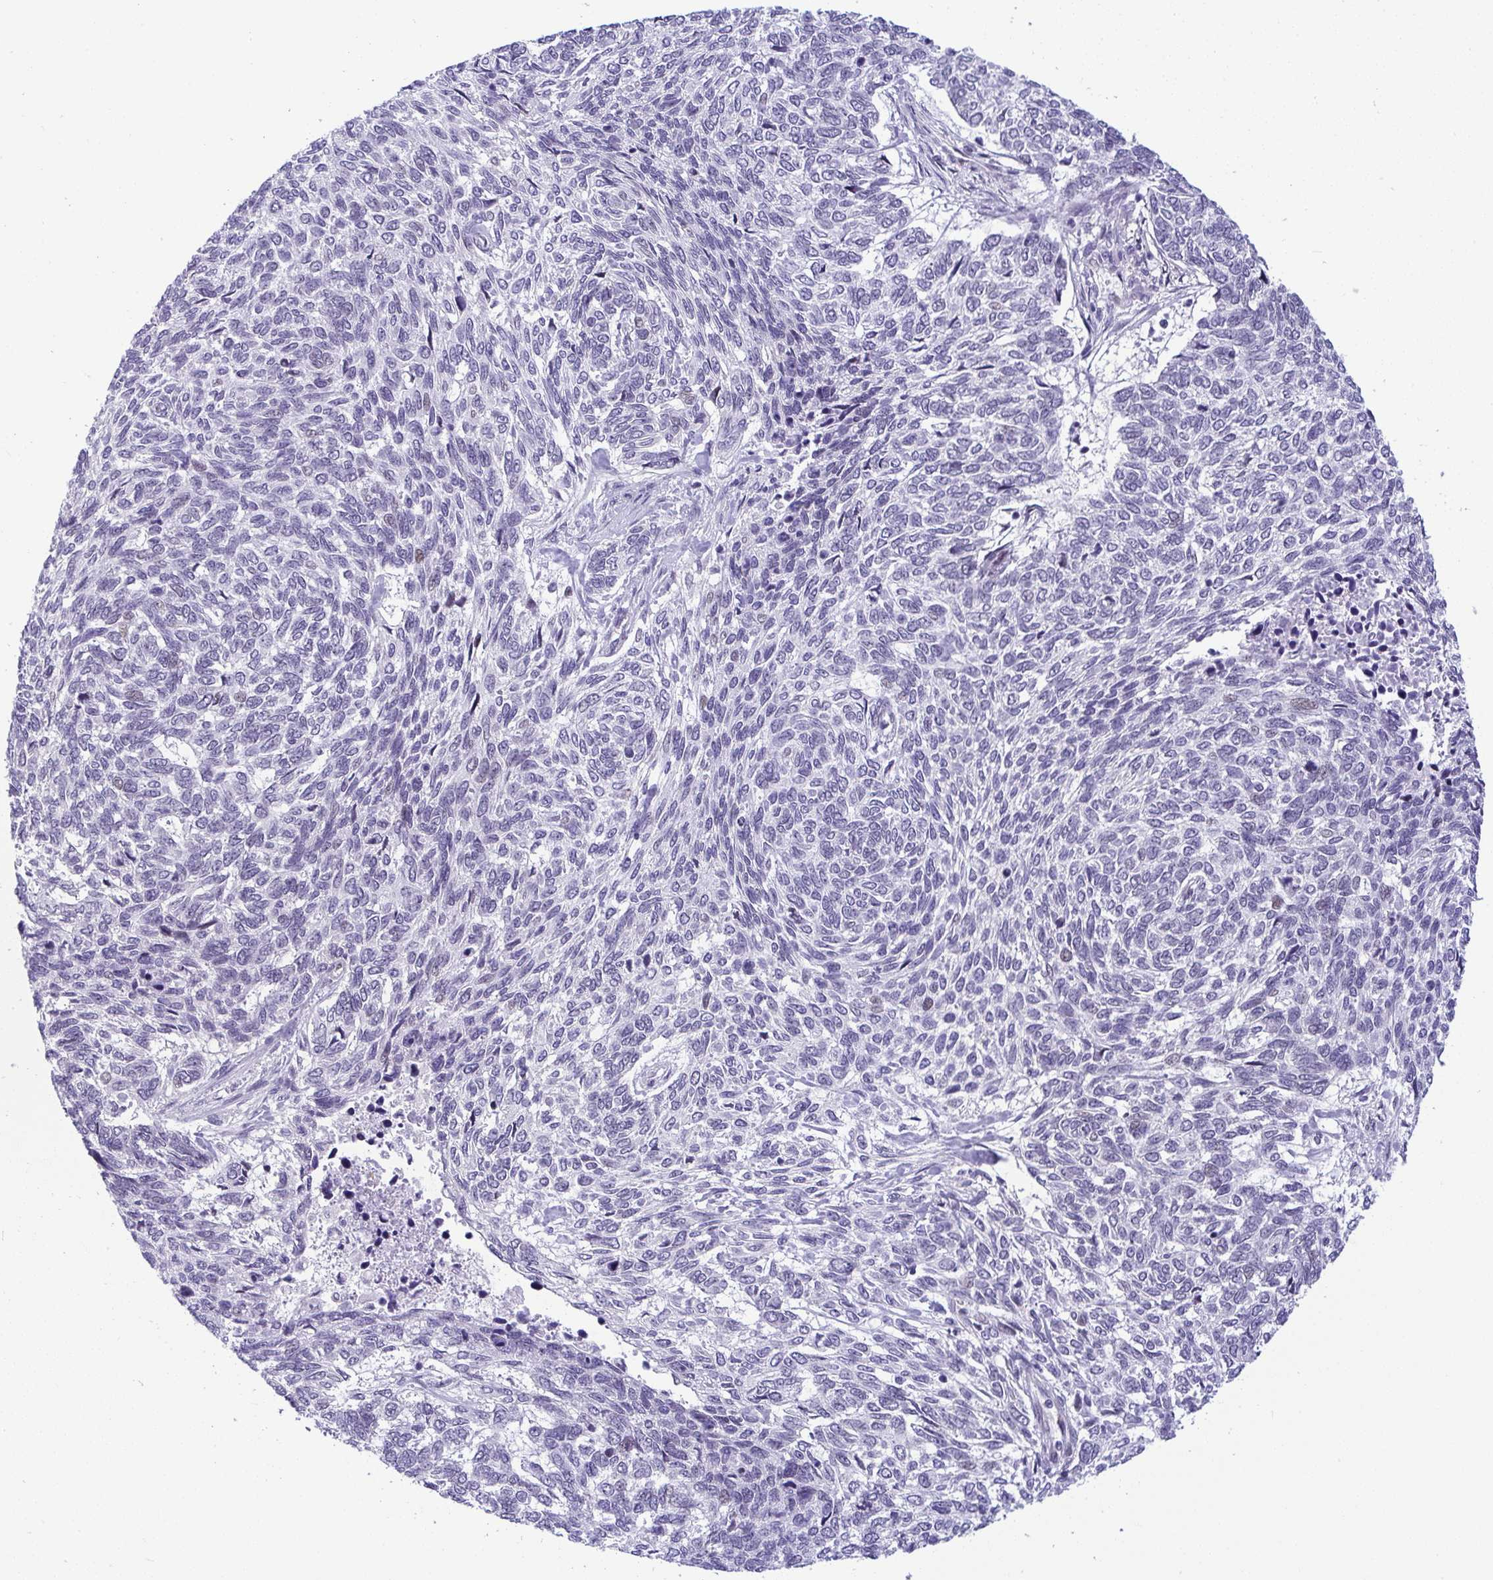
{"staining": {"intensity": "negative", "quantity": "none", "location": "none"}, "tissue": "skin cancer", "cell_type": "Tumor cells", "image_type": "cancer", "snomed": [{"axis": "morphology", "description": "Basal cell carcinoma"}, {"axis": "topography", "description": "Skin"}], "caption": "DAB immunohistochemical staining of skin cancer (basal cell carcinoma) exhibits no significant staining in tumor cells.", "gene": "ZFHX3", "patient": {"sex": "female", "age": 65}}